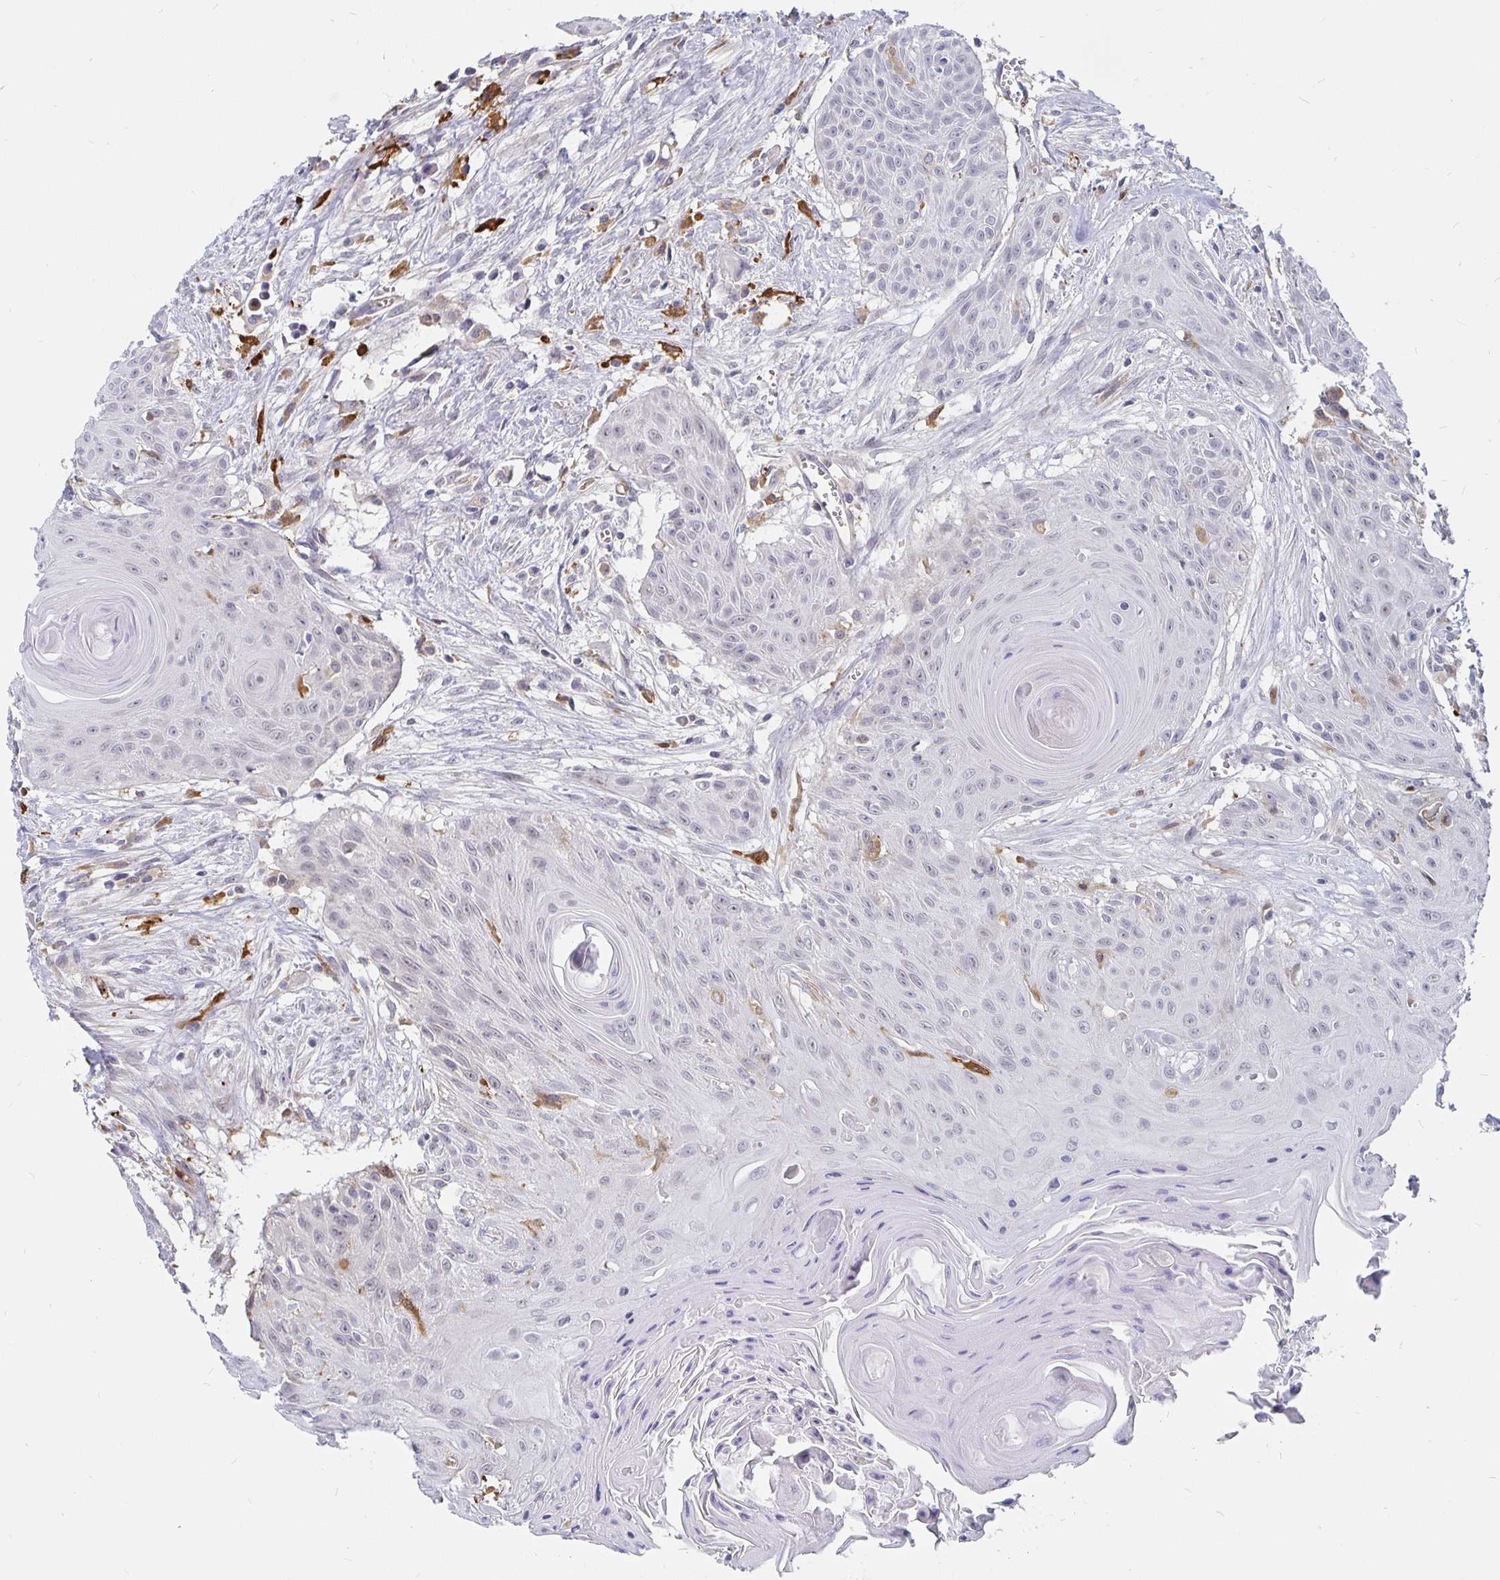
{"staining": {"intensity": "negative", "quantity": "none", "location": "none"}, "tissue": "head and neck cancer", "cell_type": "Tumor cells", "image_type": "cancer", "snomed": [{"axis": "morphology", "description": "Squamous cell carcinoma, NOS"}, {"axis": "topography", "description": "Lymph node"}, {"axis": "topography", "description": "Salivary gland"}, {"axis": "topography", "description": "Head-Neck"}], "caption": "A photomicrograph of human head and neck cancer is negative for staining in tumor cells. (DAB immunohistochemistry visualized using brightfield microscopy, high magnification).", "gene": "CCDC85A", "patient": {"sex": "female", "age": 74}}